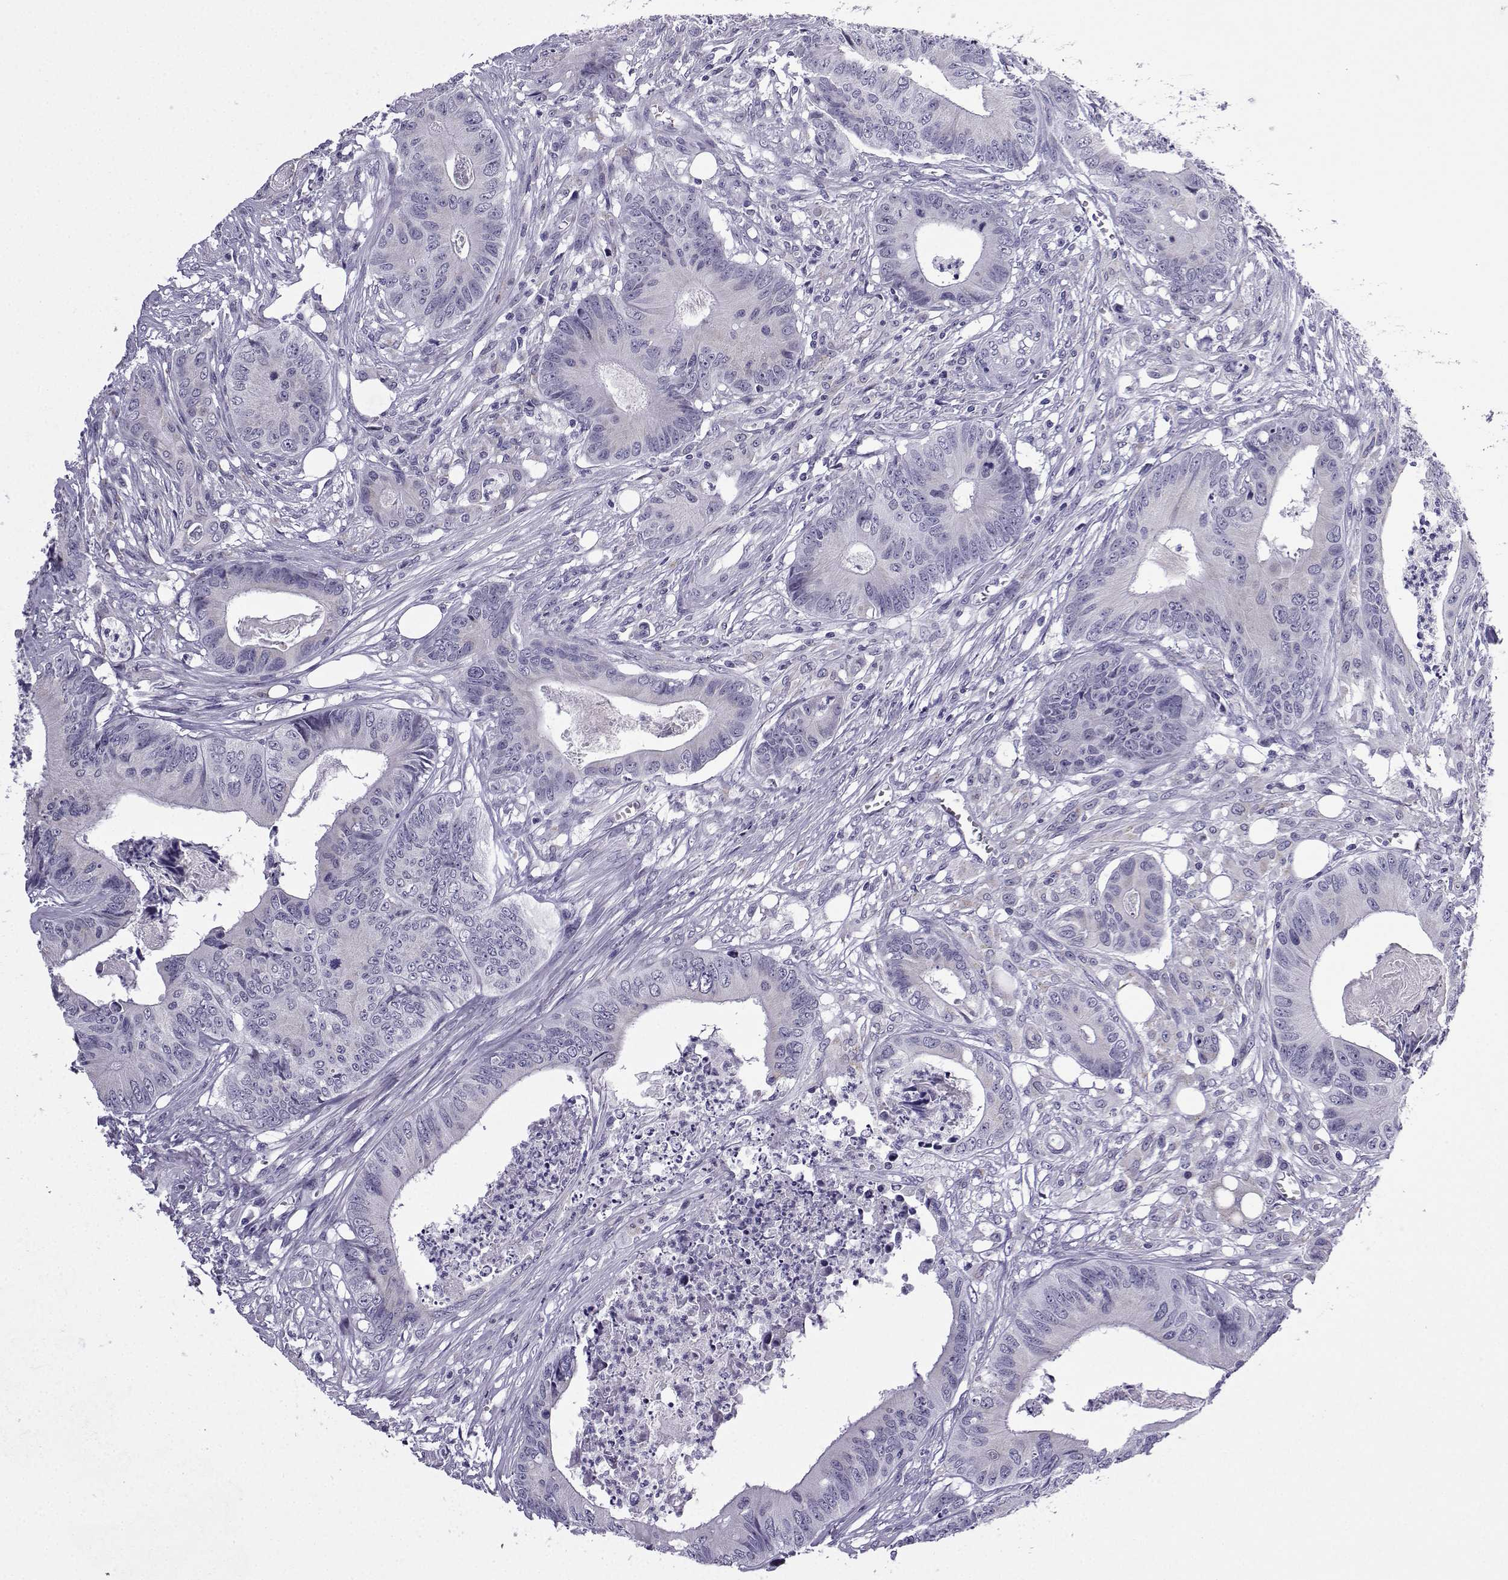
{"staining": {"intensity": "negative", "quantity": "none", "location": "none"}, "tissue": "colorectal cancer", "cell_type": "Tumor cells", "image_type": "cancer", "snomed": [{"axis": "morphology", "description": "Adenocarcinoma, NOS"}, {"axis": "topography", "description": "Colon"}], "caption": "A histopathology image of human colorectal adenocarcinoma is negative for staining in tumor cells.", "gene": "ACRBP", "patient": {"sex": "male", "age": 84}}